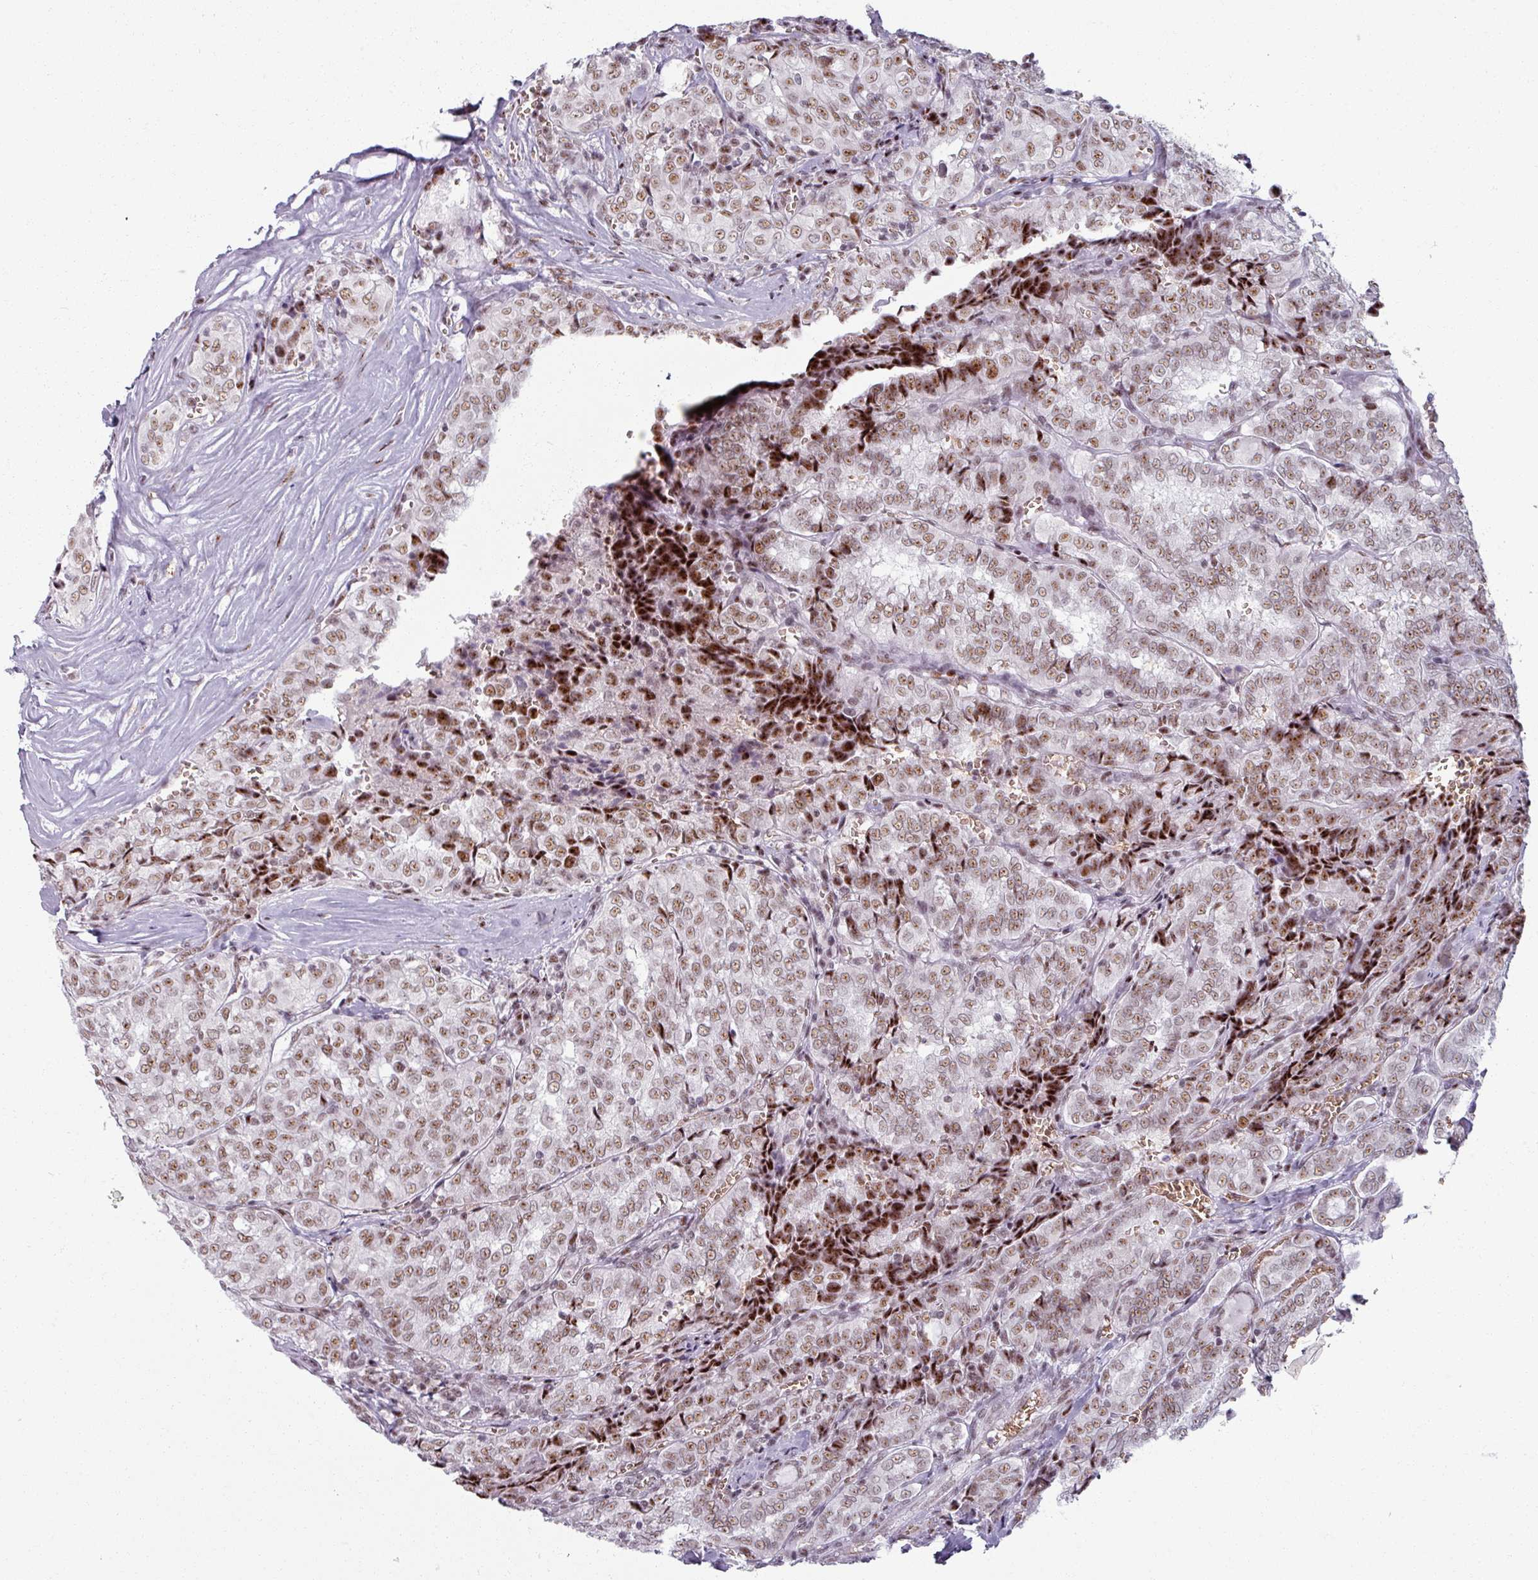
{"staining": {"intensity": "moderate", "quantity": ">75%", "location": "nuclear"}, "tissue": "thyroid cancer", "cell_type": "Tumor cells", "image_type": "cancer", "snomed": [{"axis": "morphology", "description": "Papillary adenocarcinoma, NOS"}, {"axis": "topography", "description": "Thyroid gland"}], "caption": "This image displays immunohistochemistry staining of human thyroid papillary adenocarcinoma, with medium moderate nuclear expression in about >75% of tumor cells.", "gene": "NCOR1", "patient": {"sex": "female", "age": 30}}